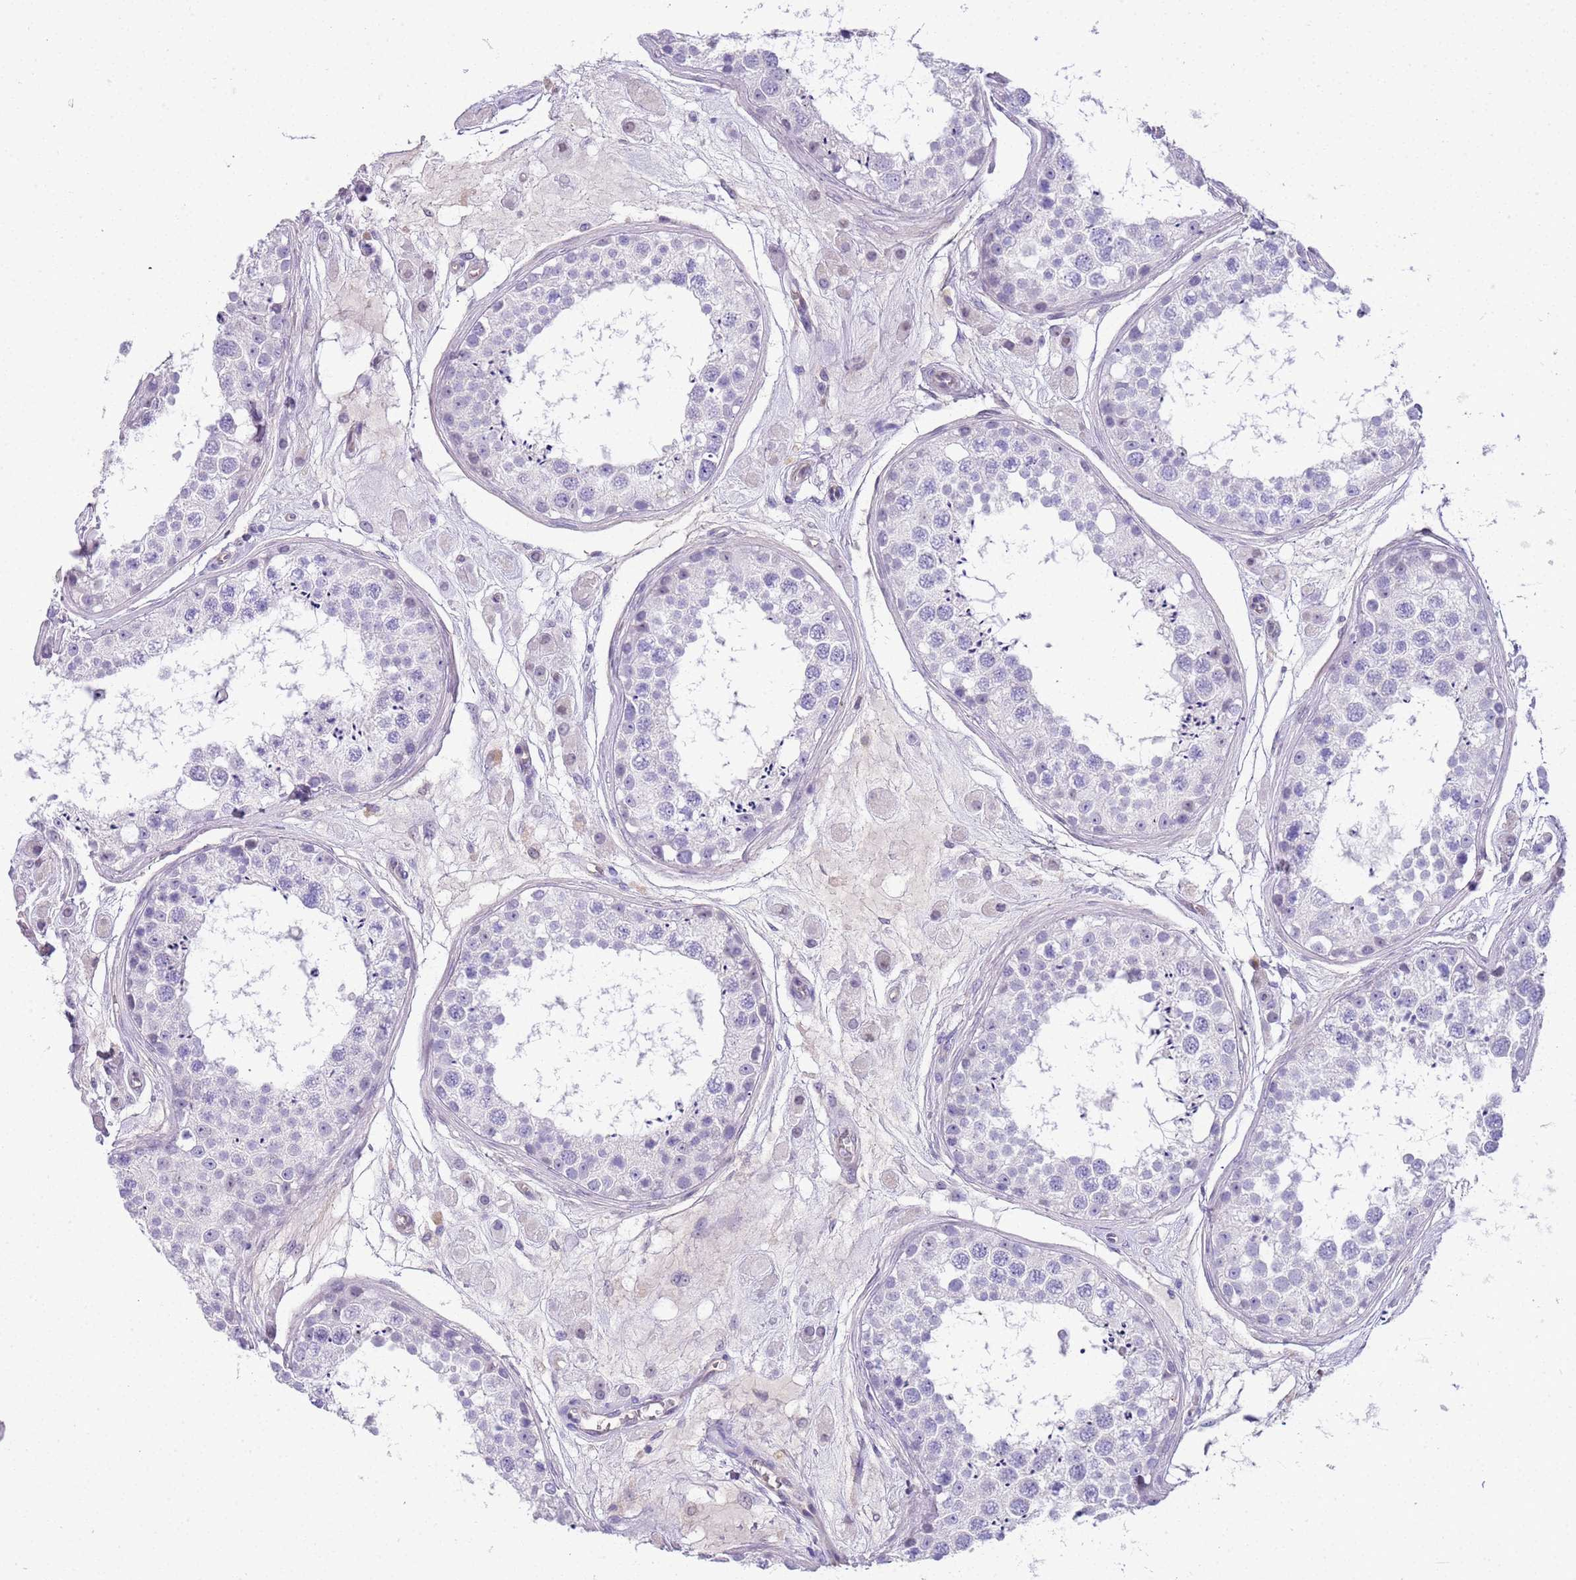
{"staining": {"intensity": "negative", "quantity": "none", "location": "none"}, "tissue": "testis", "cell_type": "Cells in seminiferous ducts", "image_type": "normal", "snomed": [{"axis": "morphology", "description": "Normal tissue, NOS"}, {"axis": "topography", "description": "Testis"}], "caption": "DAB immunohistochemical staining of normal human testis reveals no significant positivity in cells in seminiferous ducts. (DAB (3,3'-diaminobenzidine) immunohistochemistry with hematoxylin counter stain).", "gene": "CTRC", "patient": {"sex": "male", "age": 25}}